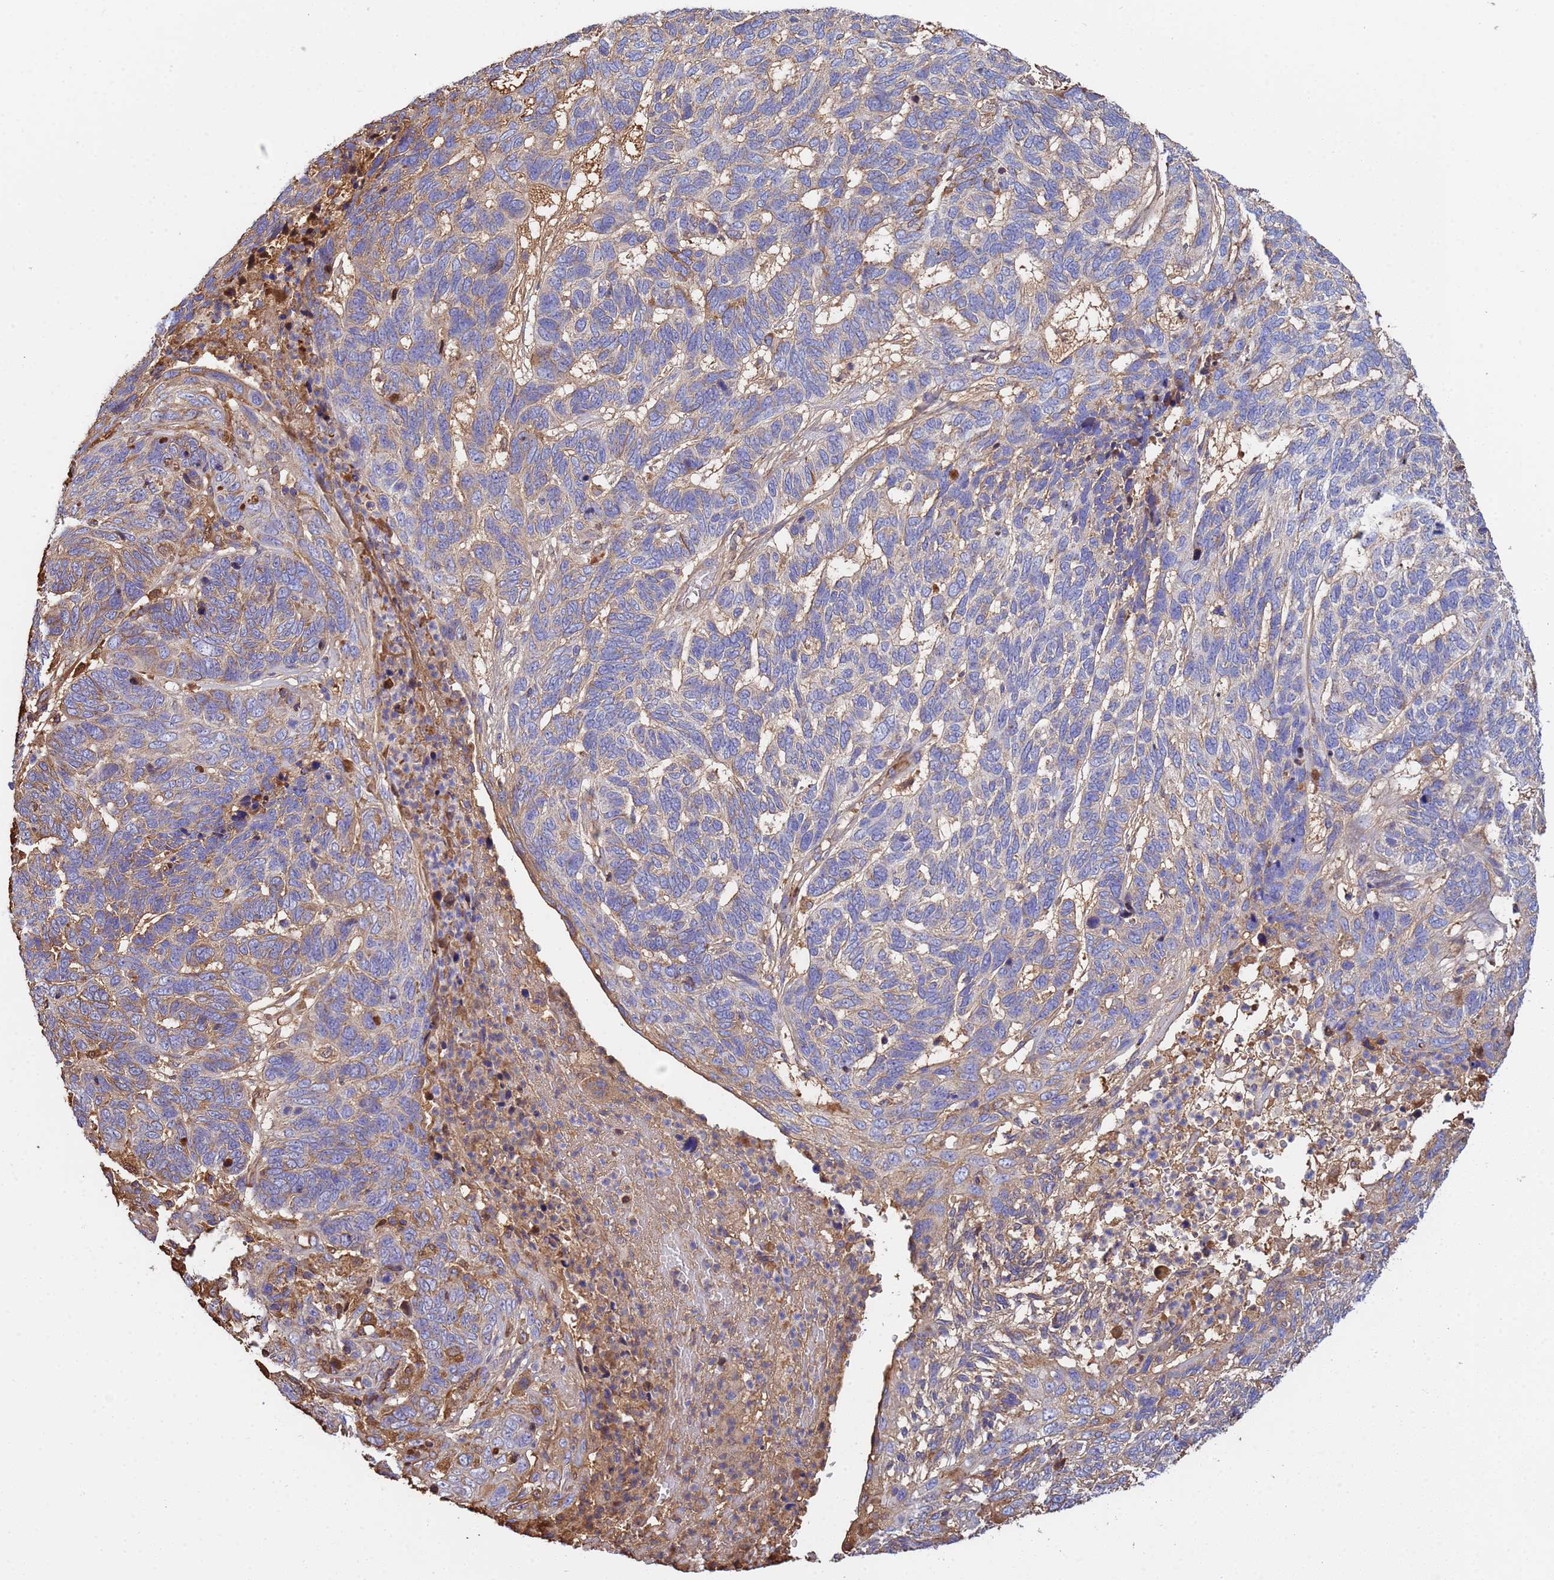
{"staining": {"intensity": "weak", "quantity": "<25%", "location": "cytoplasmic/membranous"}, "tissue": "skin cancer", "cell_type": "Tumor cells", "image_type": "cancer", "snomed": [{"axis": "morphology", "description": "Basal cell carcinoma"}, {"axis": "topography", "description": "Skin"}], "caption": "Immunohistochemical staining of skin cancer (basal cell carcinoma) displays no significant expression in tumor cells.", "gene": "GLUD1", "patient": {"sex": "female", "age": 65}}